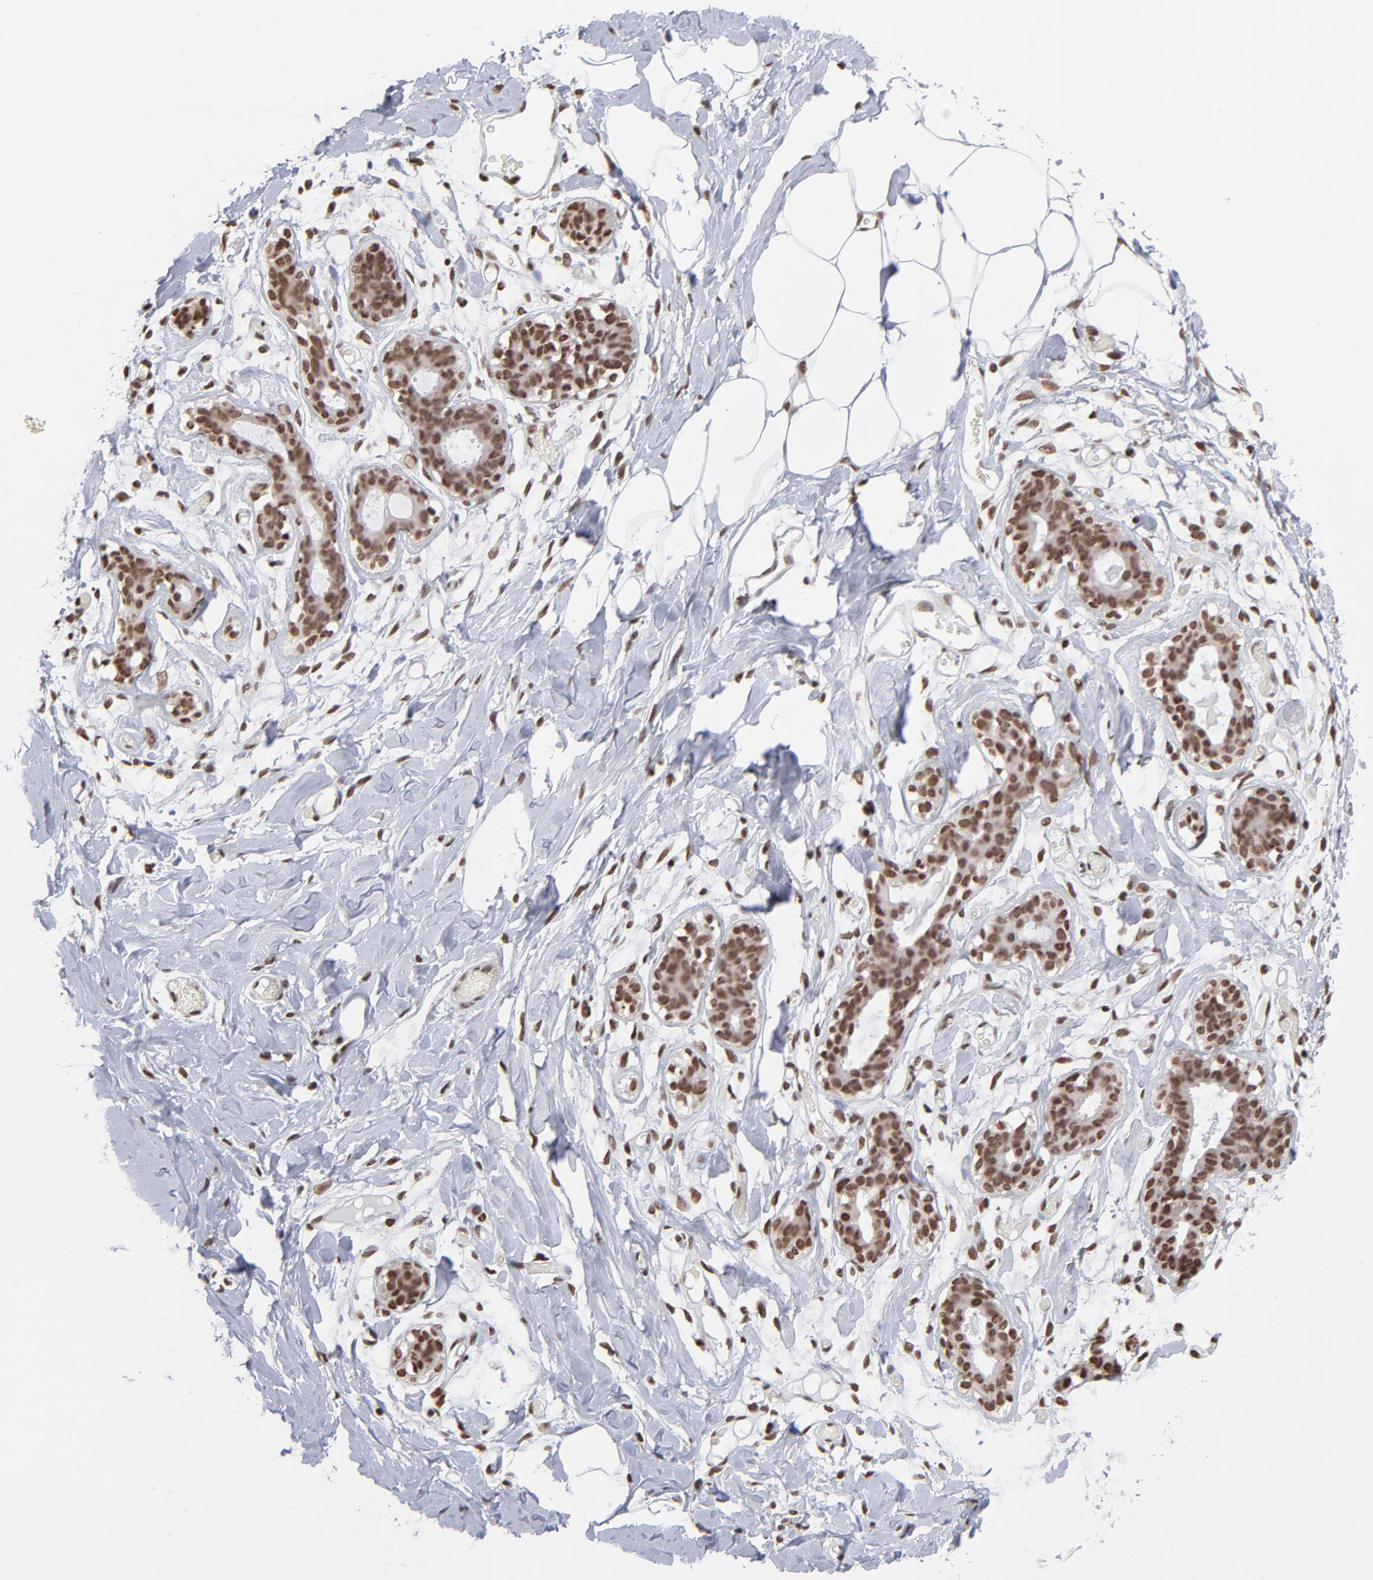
{"staining": {"intensity": "moderate", "quantity": "25%-75%", "location": "nuclear"}, "tissue": "breast", "cell_type": "Adipocytes", "image_type": "normal", "snomed": [{"axis": "morphology", "description": "Normal tissue, NOS"}, {"axis": "topography", "description": "Breast"}, {"axis": "topography", "description": "Adipose tissue"}], "caption": "Adipocytes show medium levels of moderate nuclear expression in approximately 25%-75% of cells in normal human breast. The staining was performed using DAB (3,3'-diaminobenzidine) to visualize the protein expression in brown, while the nuclei were stained in blue with hematoxylin (Magnification: 20x).", "gene": "ZNF3", "patient": {"sex": "female", "age": 25}}